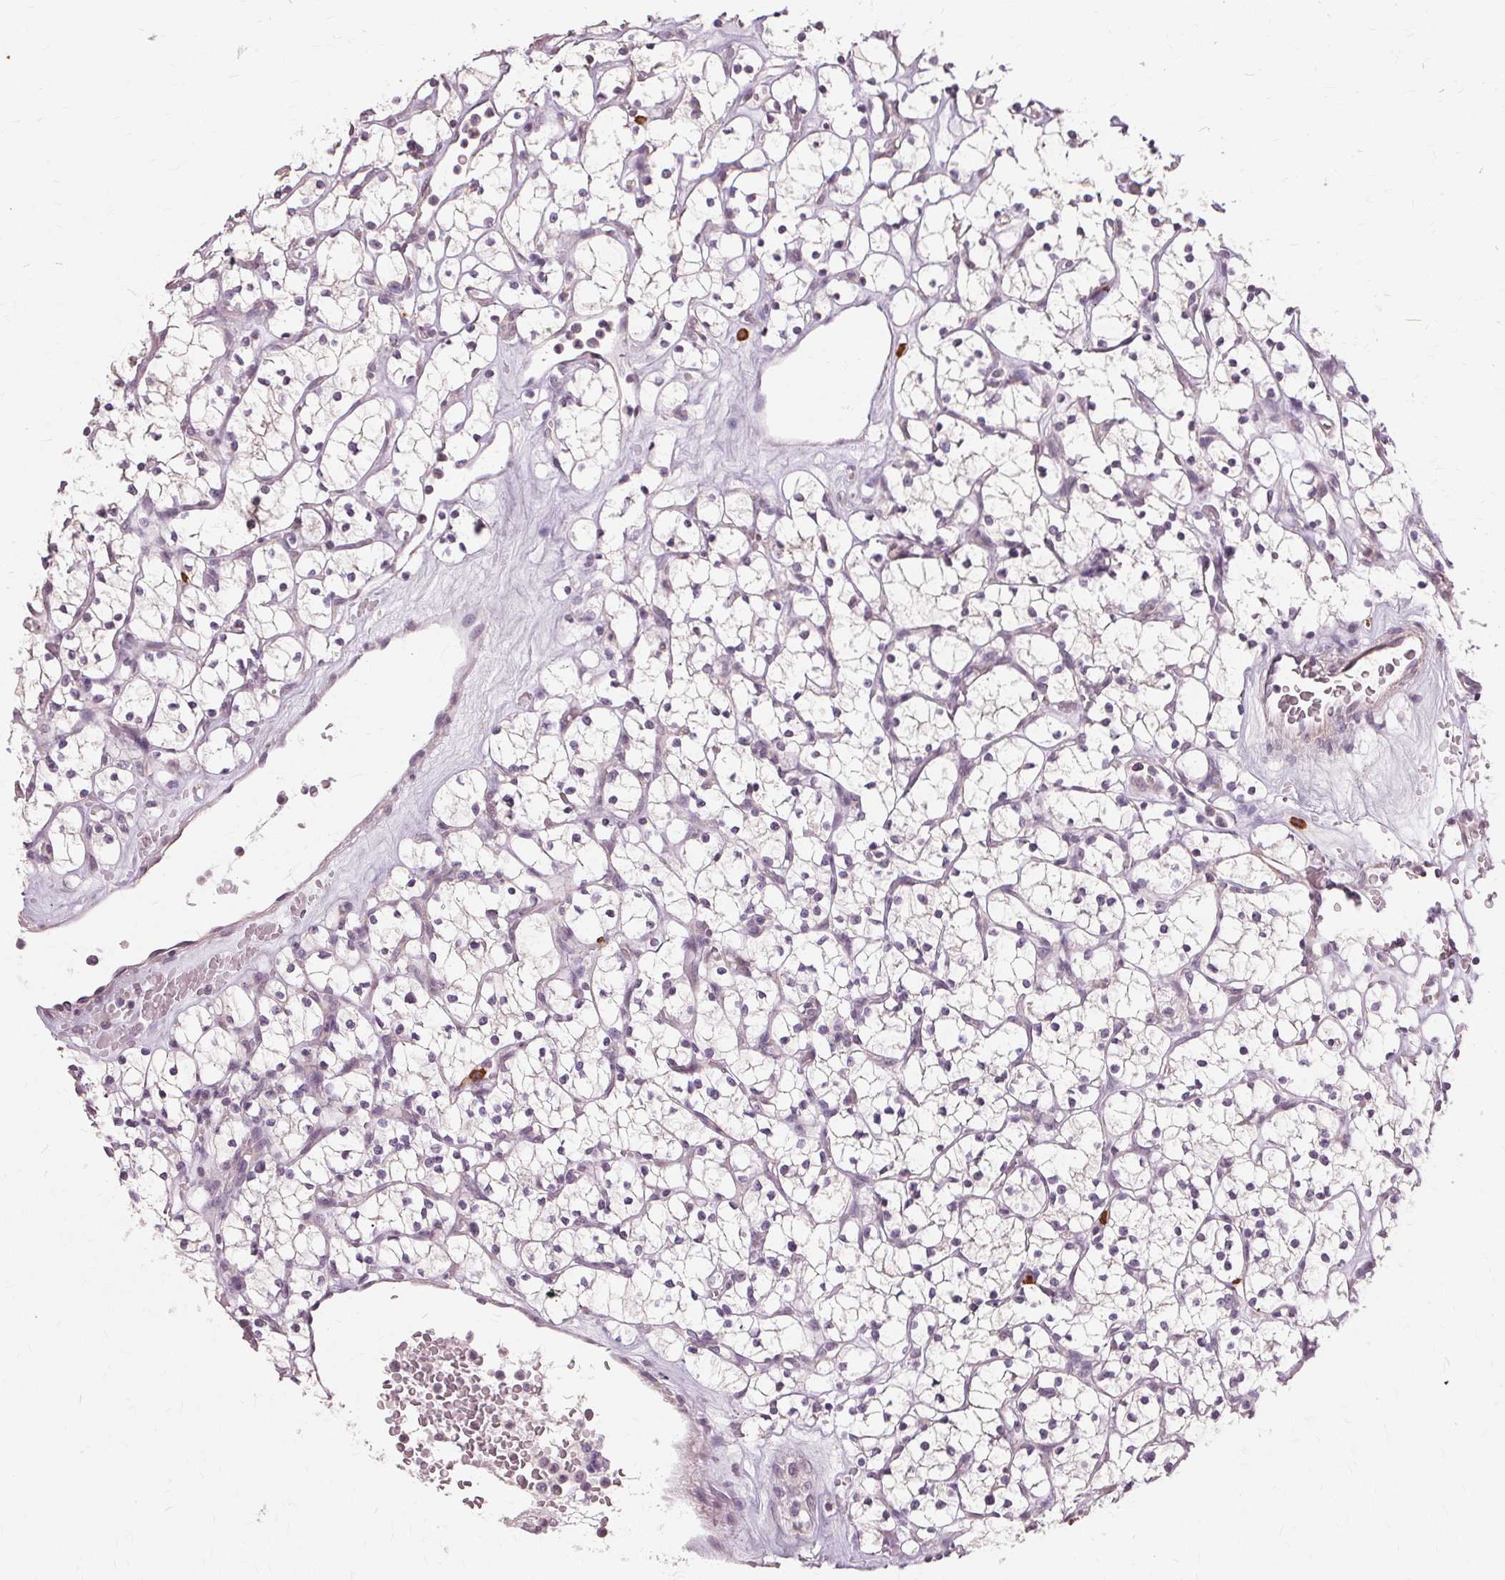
{"staining": {"intensity": "negative", "quantity": "none", "location": "none"}, "tissue": "renal cancer", "cell_type": "Tumor cells", "image_type": "cancer", "snomed": [{"axis": "morphology", "description": "Adenocarcinoma, NOS"}, {"axis": "topography", "description": "Kidney"}], "caption": "Immunohistochemistry (IHC) of renal adenocarcinoma demonstrates no expression in tumor cells.", "gene": "SIGLEC6", "patient": {"sex": "female", "age": 64}}